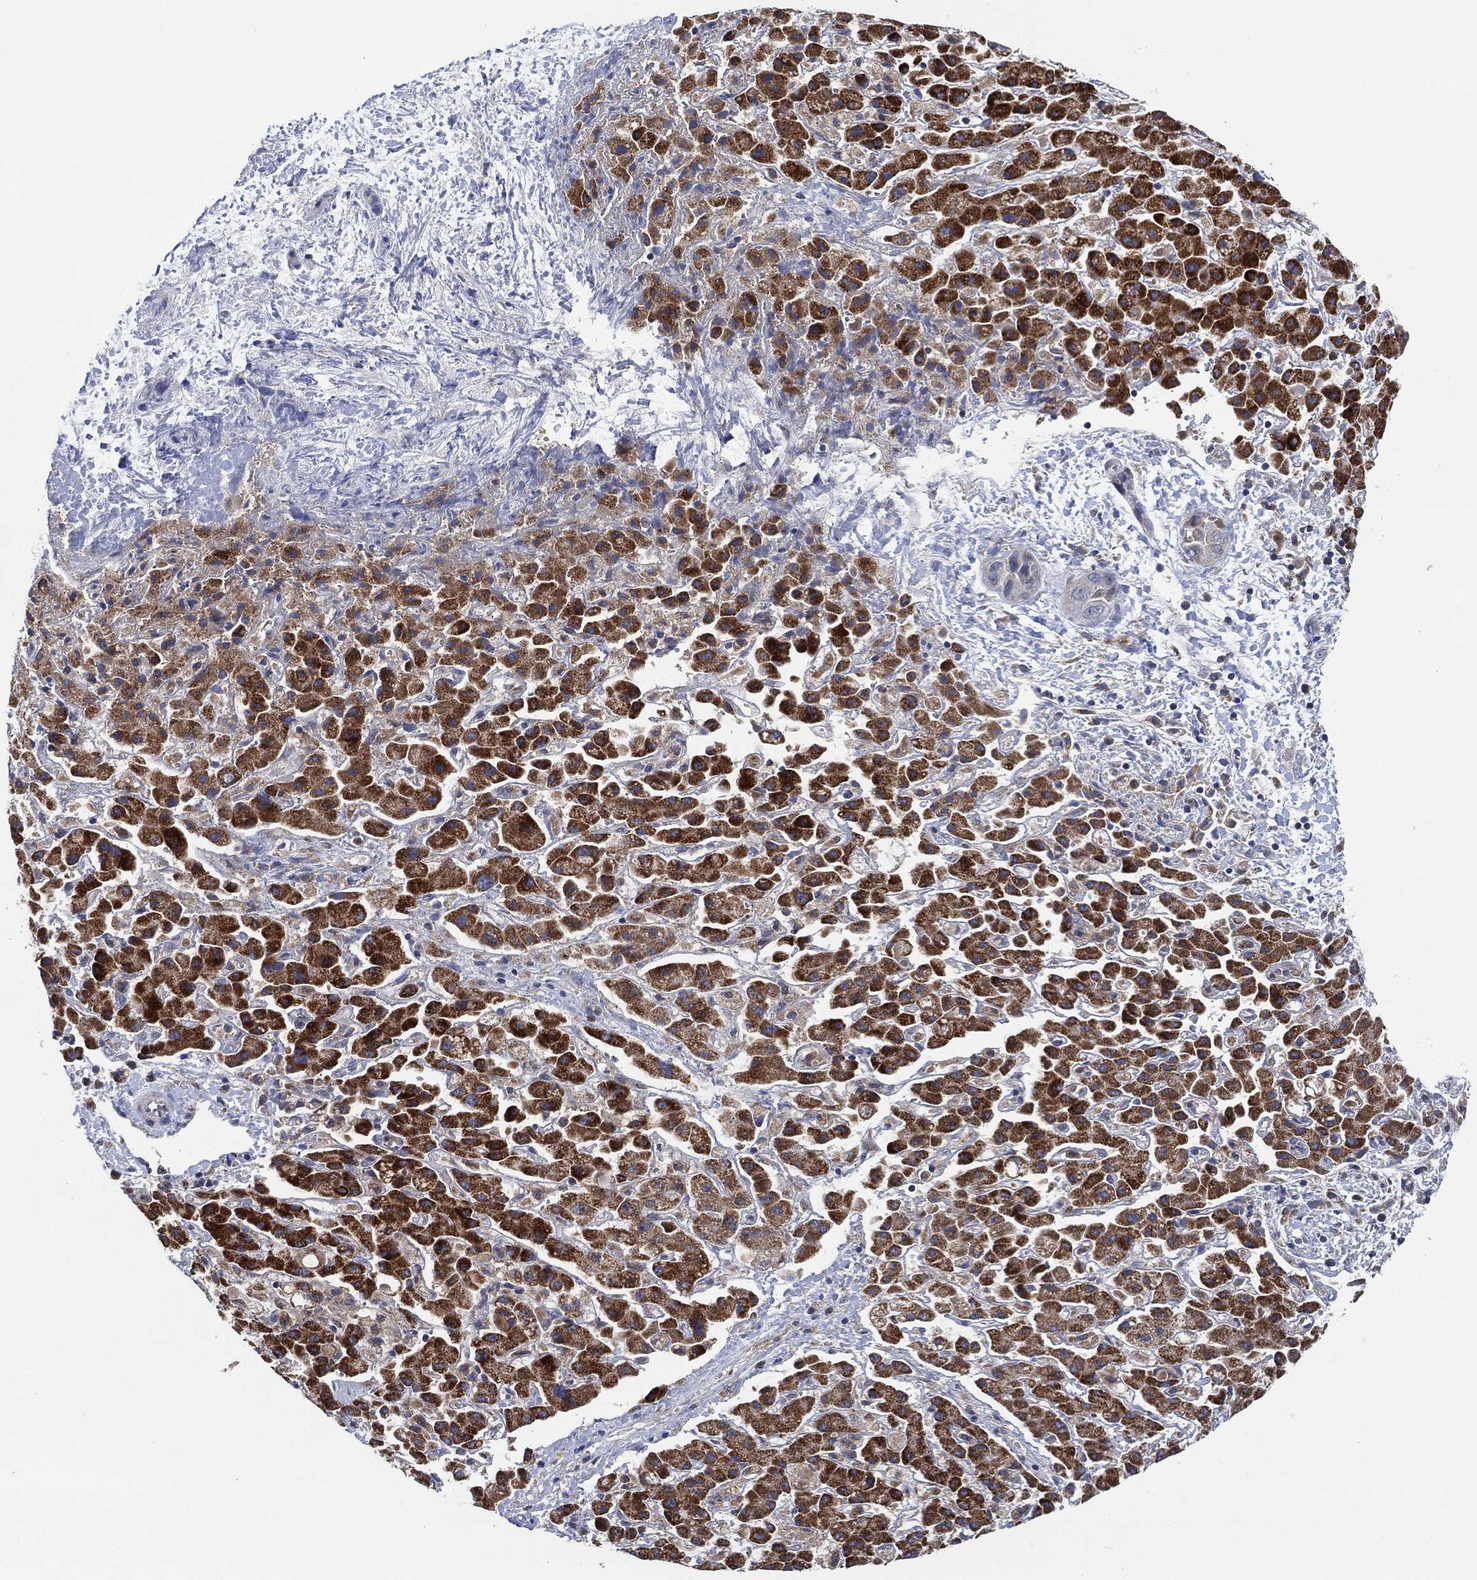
{"staining": {"intensity": "strong", "quantity": "25%-75%", "location": "cytoplasmic/membranous"}, "tissue": "liver cancer", "cell_type": "Tumor cells", "image_type": "cancer", "snomed": [{"axis": "morphology", "description": "Cholangiocarcinoma"}, {"axis": "topography", "description": "Liver"}], "caption": "Immunohistochemical staining of liver cholangiocarcinoma reveals strong cytoplasmic/membranous protein expression in approximately 25%-75% of tumor cells.", "gene": "FES", "patient": {"sex": "female", "age": 52}}